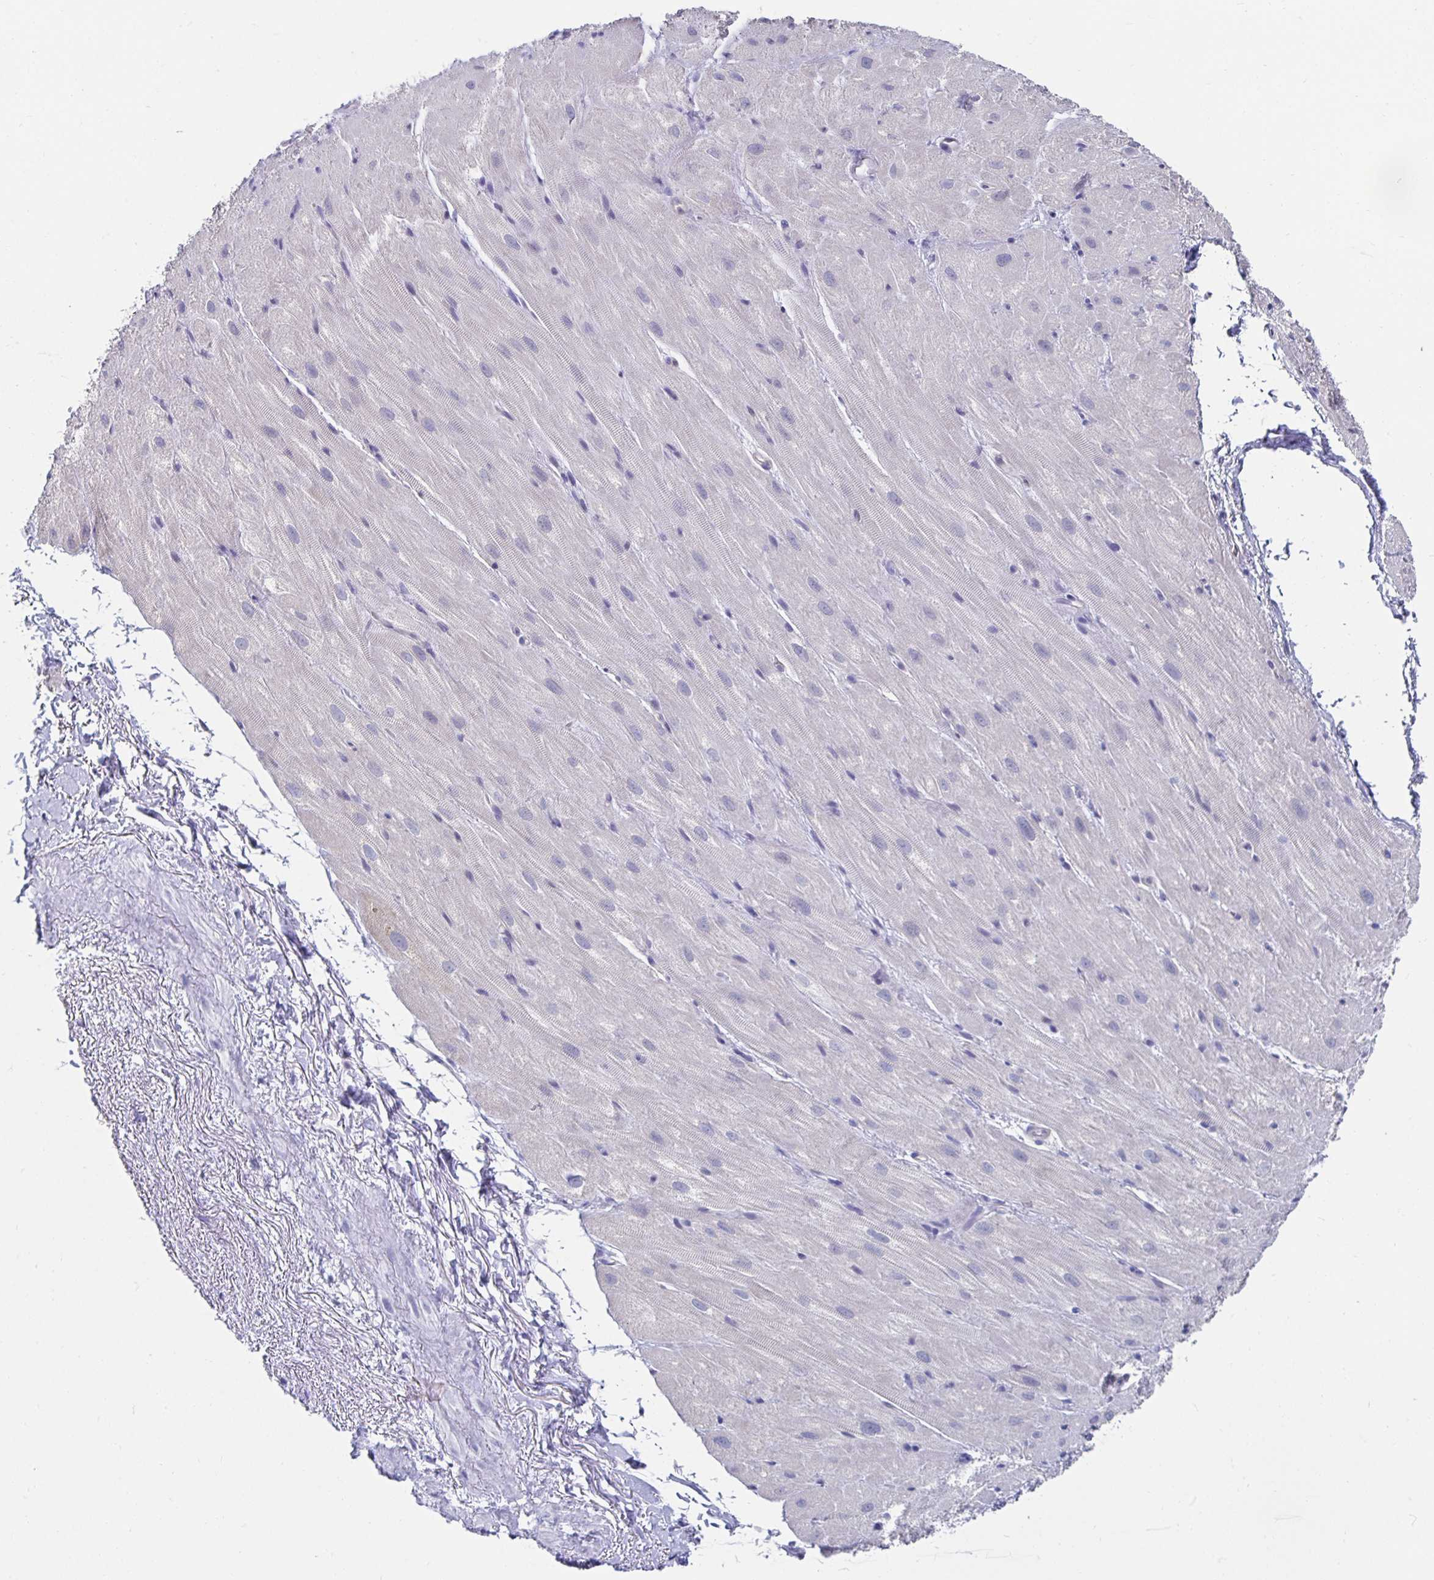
{"staining": {"intensity": "negative", "quantity": "none", "location": "none"}, "tissue": "heart muscle", "cell_type": "Cardiomyocytes", "image_type": "normal", "snomed": [{"axis": "morphology", "description": "Normal tissue, NOS"}, {"axis": "topography", "description": "Heart"}], "caption": "DAB (3,3'-diaminobenzidine) immunohistochemical staining of benign human heart muscle exhibits no significant staining in cardiomyocytes. (DAB immunohistochemistry (IHC), high magnification).", "gene": "NOCT", "patient": {"sex": "male", "age": 62}}